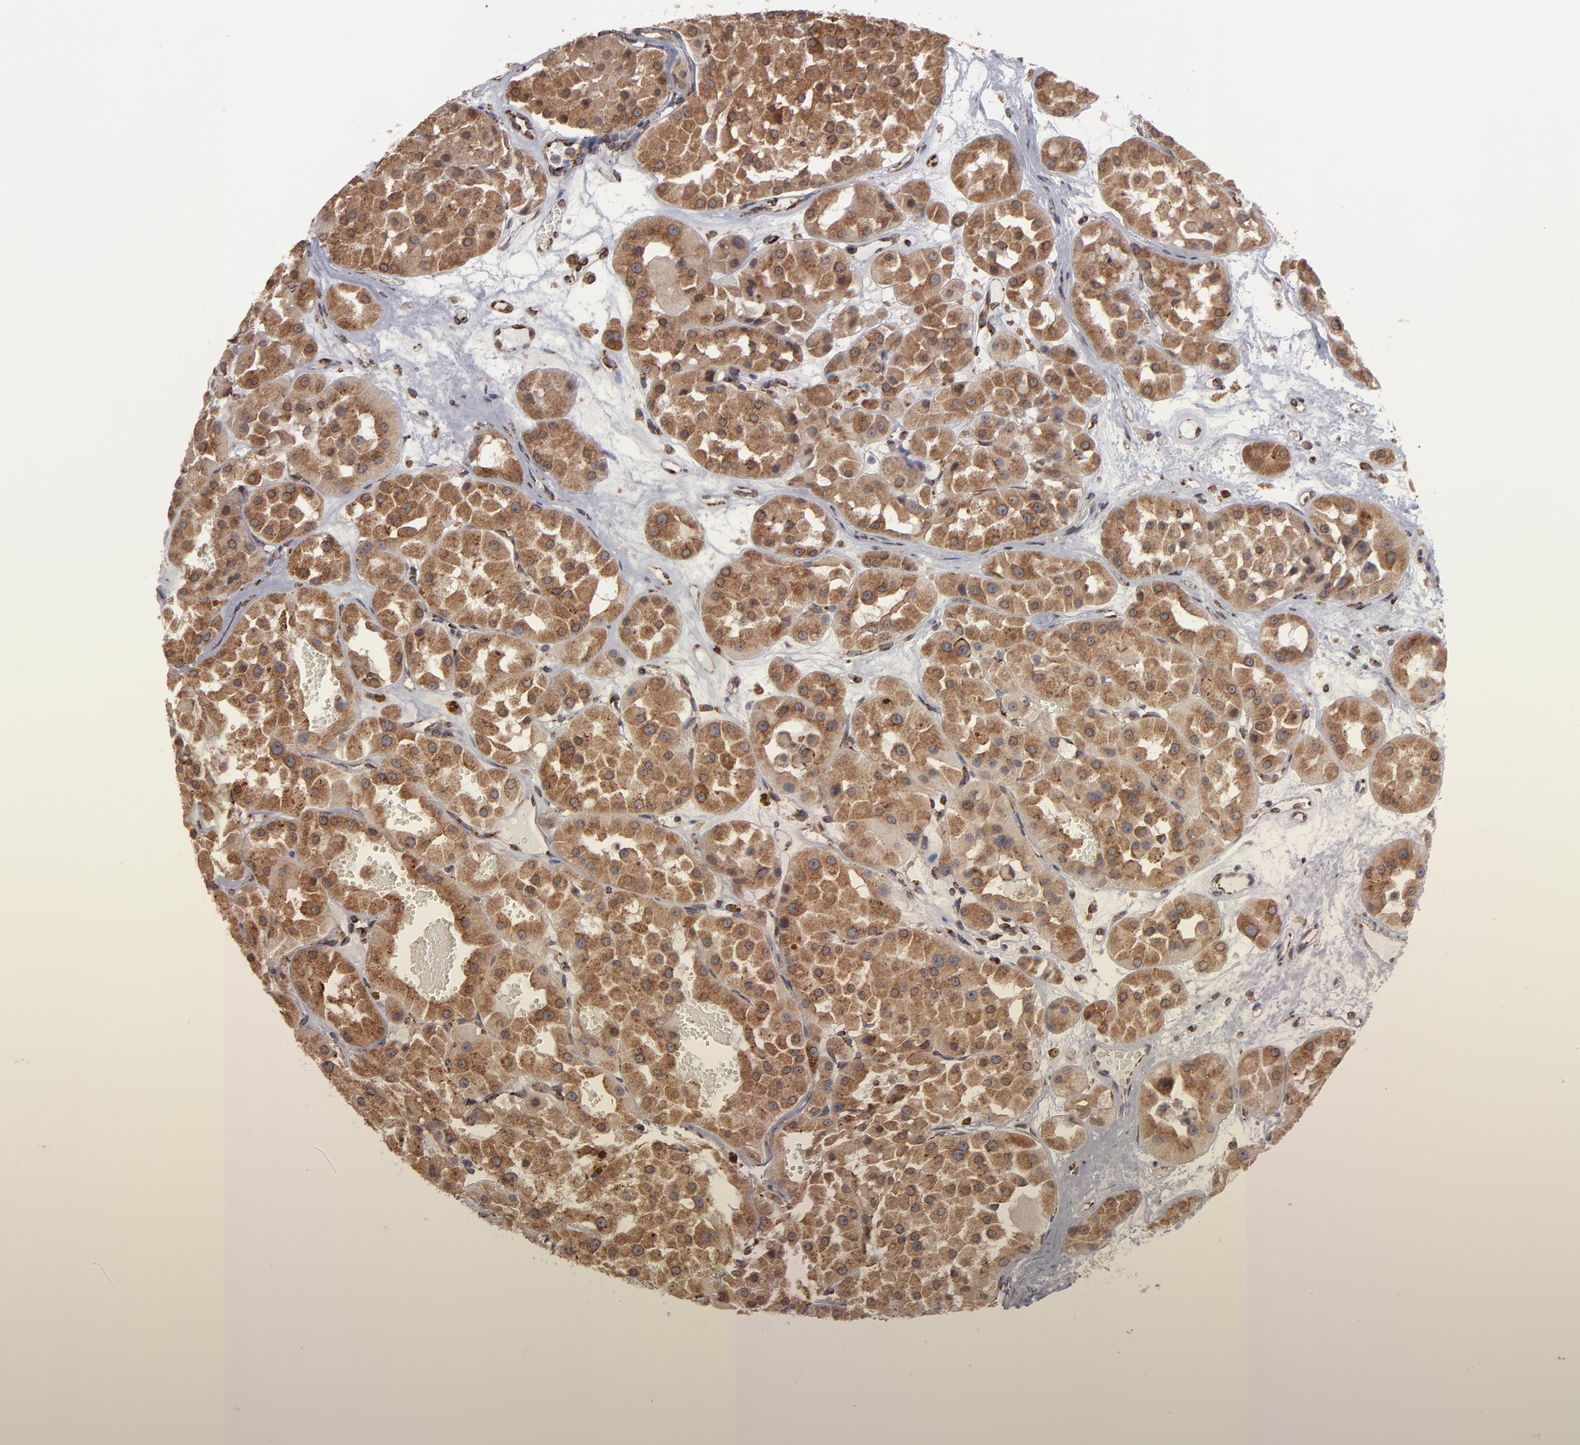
{"staining": {"intensity": "moderate", "quantity": ">75%", "location": "cytoplasmic/membranous"}, "tissue": "renal cancer", "cell_type": "Tumor cells", "image_type": "cancer", "snomed": [{"axis": "morphology", "description": "Adenocarcinoma, uncertain malignant potential"}, {"axis": "topography", "description": "Kidney"}], "caption": "A brown stain highlights moderate cytoplasmic/membranous positivity of a protein in human renal cancer tumor cells.", "gene": "KTN1", "patient": {"sex": "male", "age": 63}}